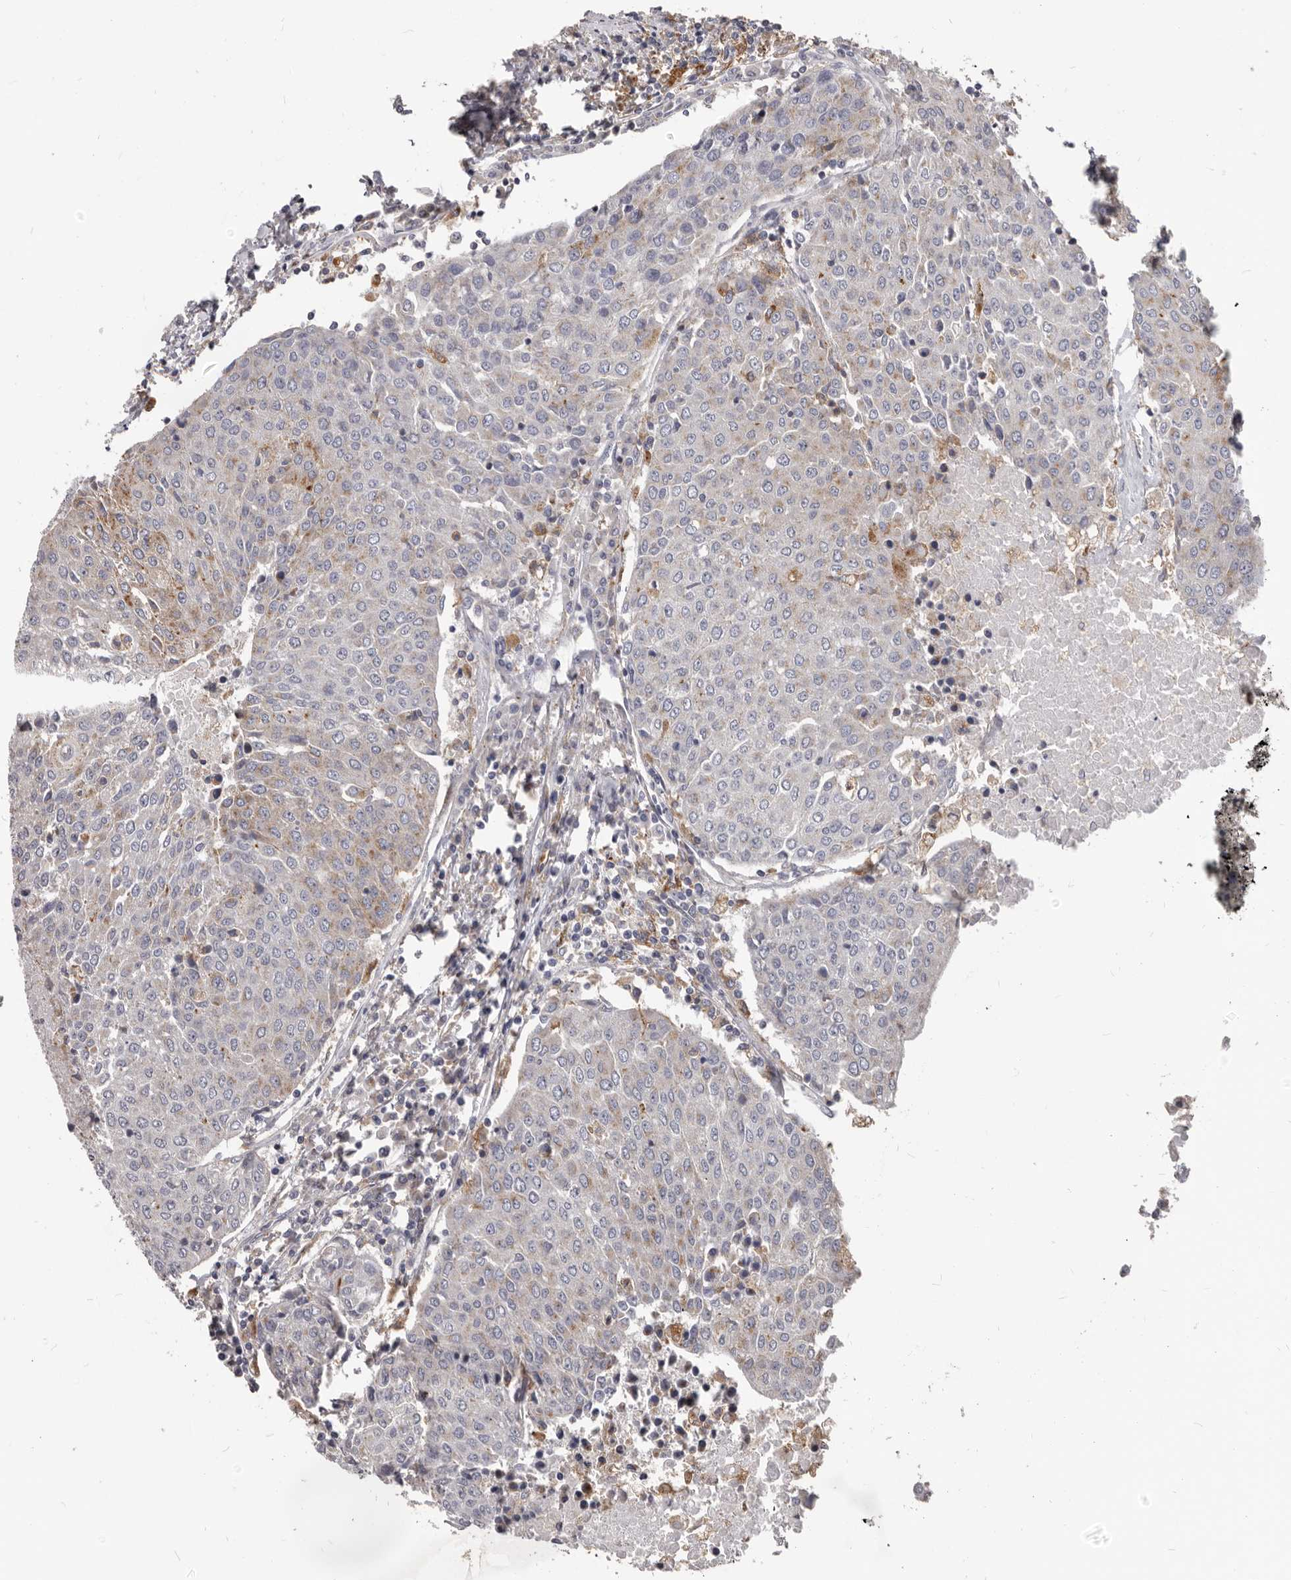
{"staining": {"intensity": "weak", "quantity": "25%-75%", "location": "cytoplasmic/membranous"}, "tissue": "urothelial cancer", "cell_type": "Tumor cells", "image_type": "cancer", "snomed": [{"axis": "morphology", "description": "Urothelial carcinoma, High grade"}, {"axis": "topography", "description": "Urinary bladder"}], "caption": "A photomicrograph of high-grade urothelial carcinoma stained for a protein exhibits weak cytoplasmic/membranous brown staining in tumor cells. The staining is performed using DAB brown chromogen to label protein expression. The nuclei are counter-stained blue using hematoxylin.", "gene": "PI4K2A", "patient": {"sex": "female", "age": 85}}